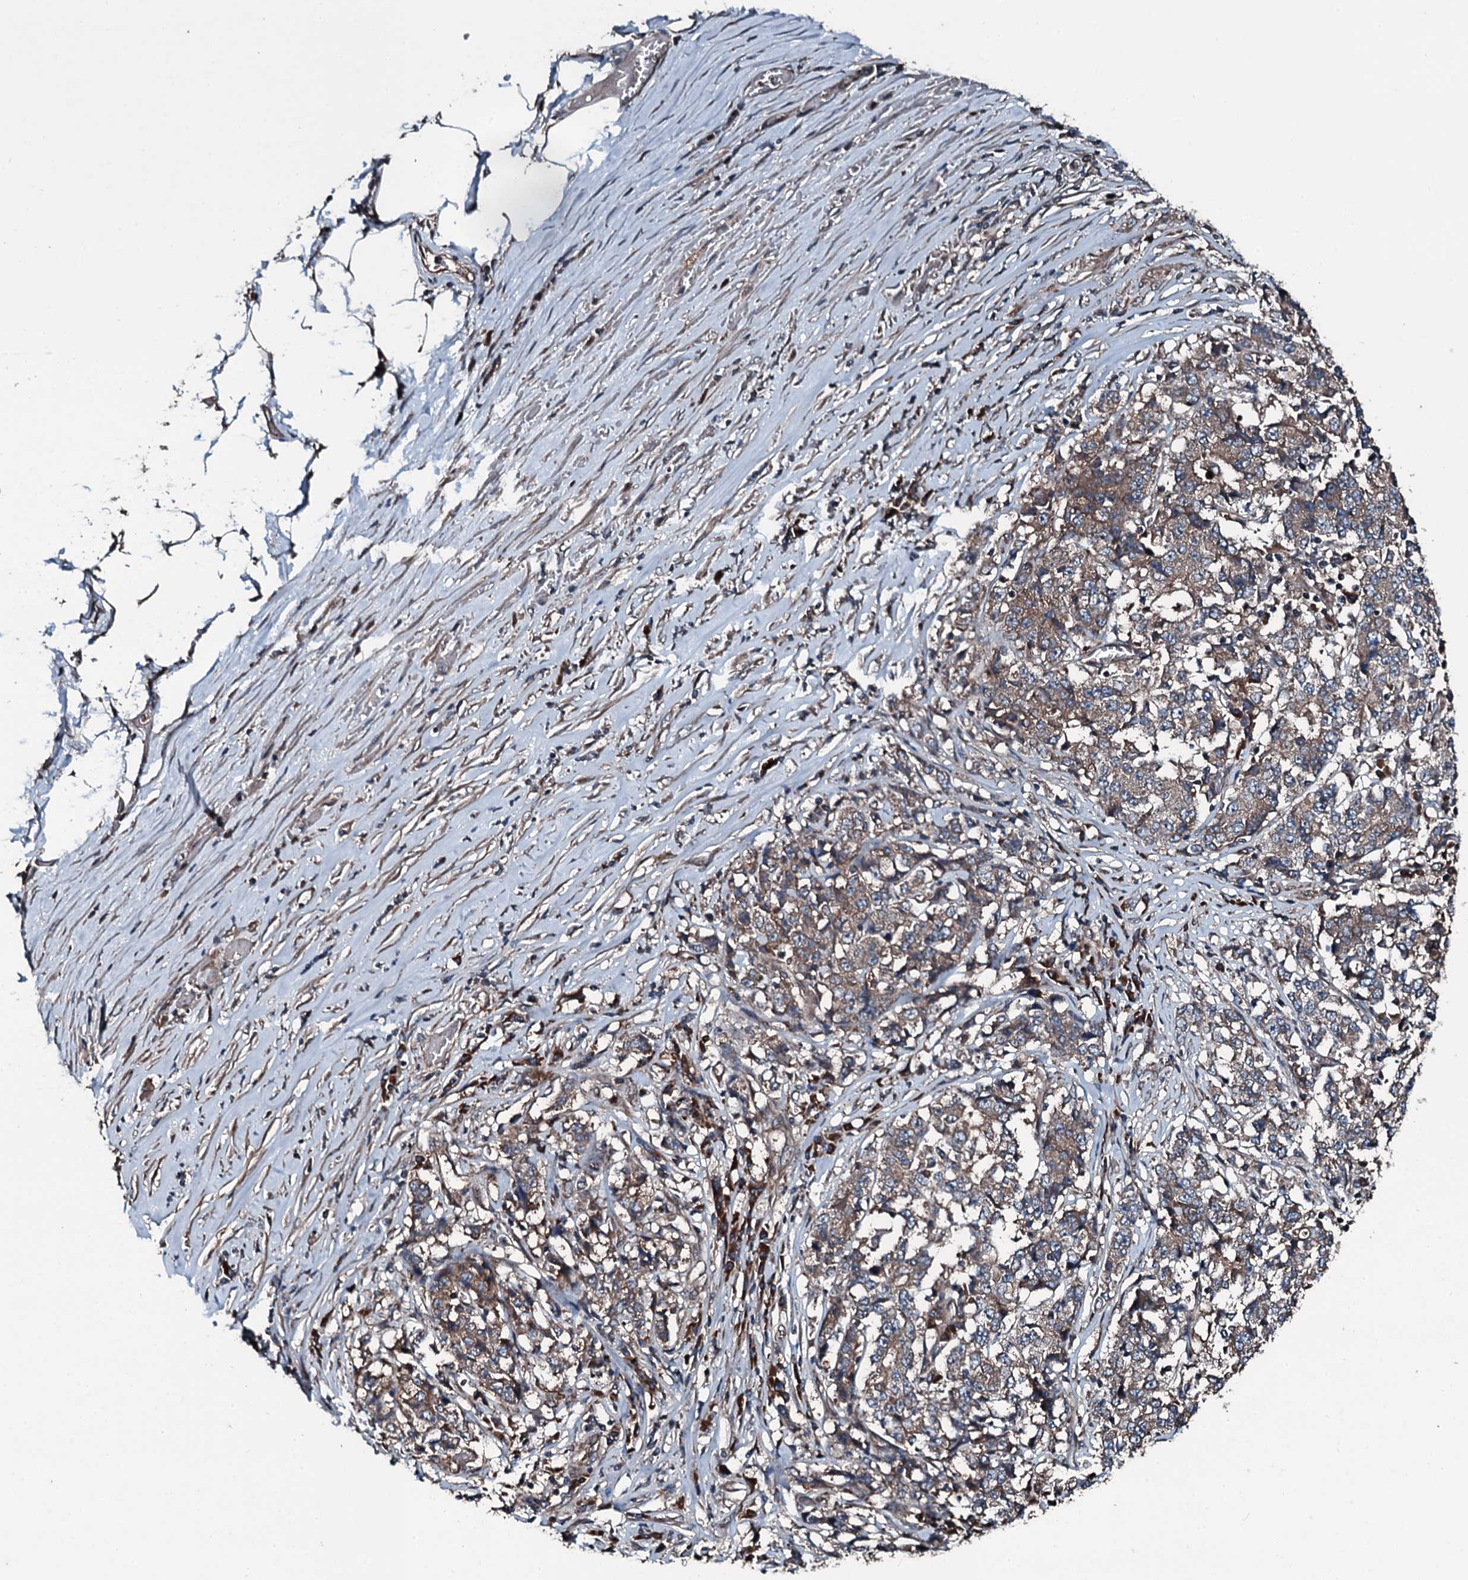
{"staining": {"intensity": "moderate", "quantity": ">75%", "location": "cytoplasmic/membranous"}, "tissue": "stomach cancer", "cell_type": "Tumor cells", "image_type": "cancer", "snomed": [{"axis": "morphology", "description": "Adenocarcinoma, NOS"}, {"axis": "topography", "description": "Stomach"}], "caption": "This is an image of immunohistochemistry (IHC) staining of stomach adenocarcinoma, which shows moderate staining in the cytoplasmic/membranous of tumor cells.", "gene": "AARS1", "patient": {"sex": "male", "age": 59}}